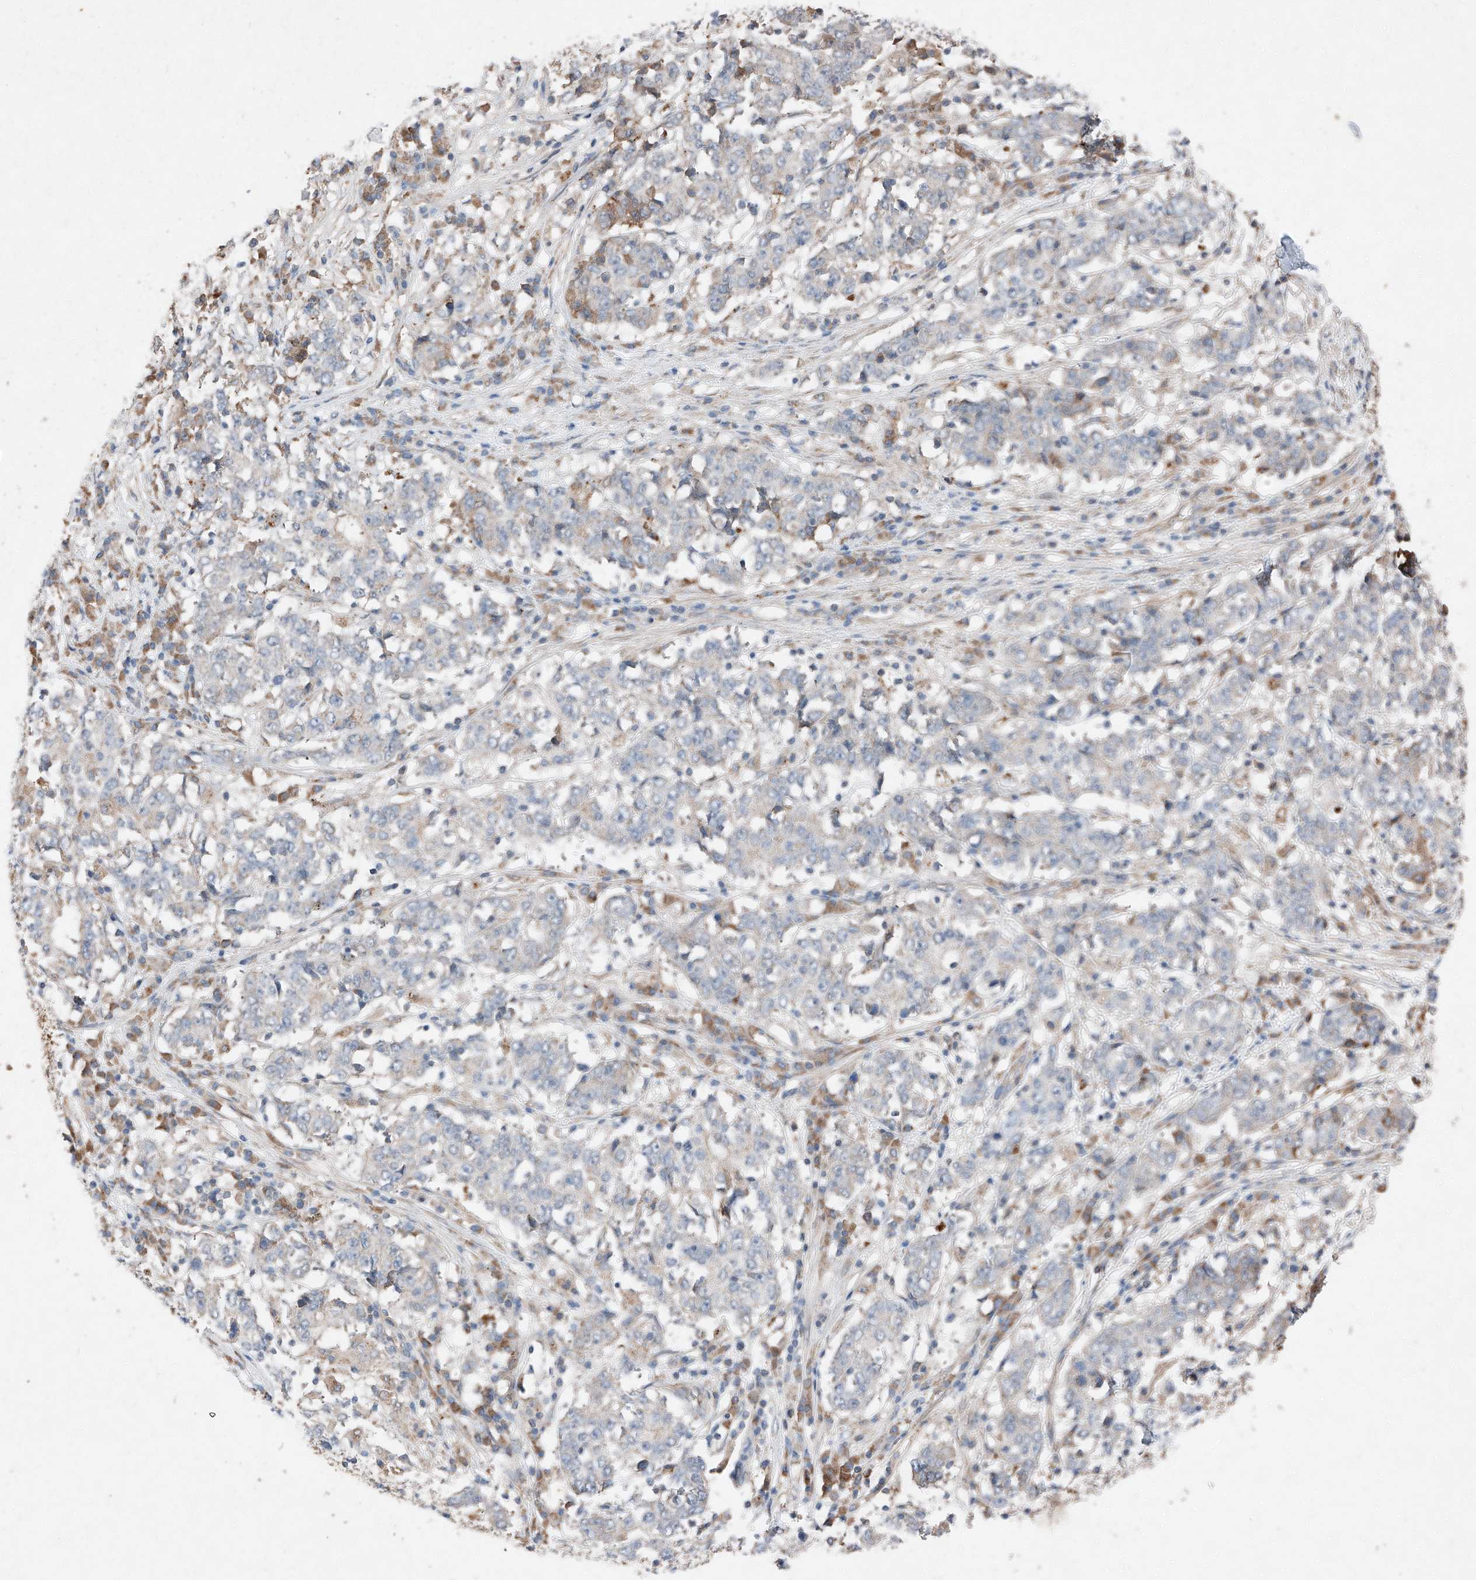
{"staining": {"intensity": "negative", "quantity": "none", "location": "none"}, "tissue": "stomach cancer", "cell_type": "Tumor cells", "image_type": "cancer", "snomed": [{"axis": "morphology", "description": "Adenocarcinoma, NOS"}, {"axis": "topography", "description": "Stomach"}], "caption": "IHC photomicrograph of neoplastic tissue: human stomach cancer (adenocarcinoma) stained with DAB (3,3'-diaminobenzidine) reveals no significant protein staining in tumor cells.", "gene": "RUSC1", "patient": {"sex": "male", "age": 59}}